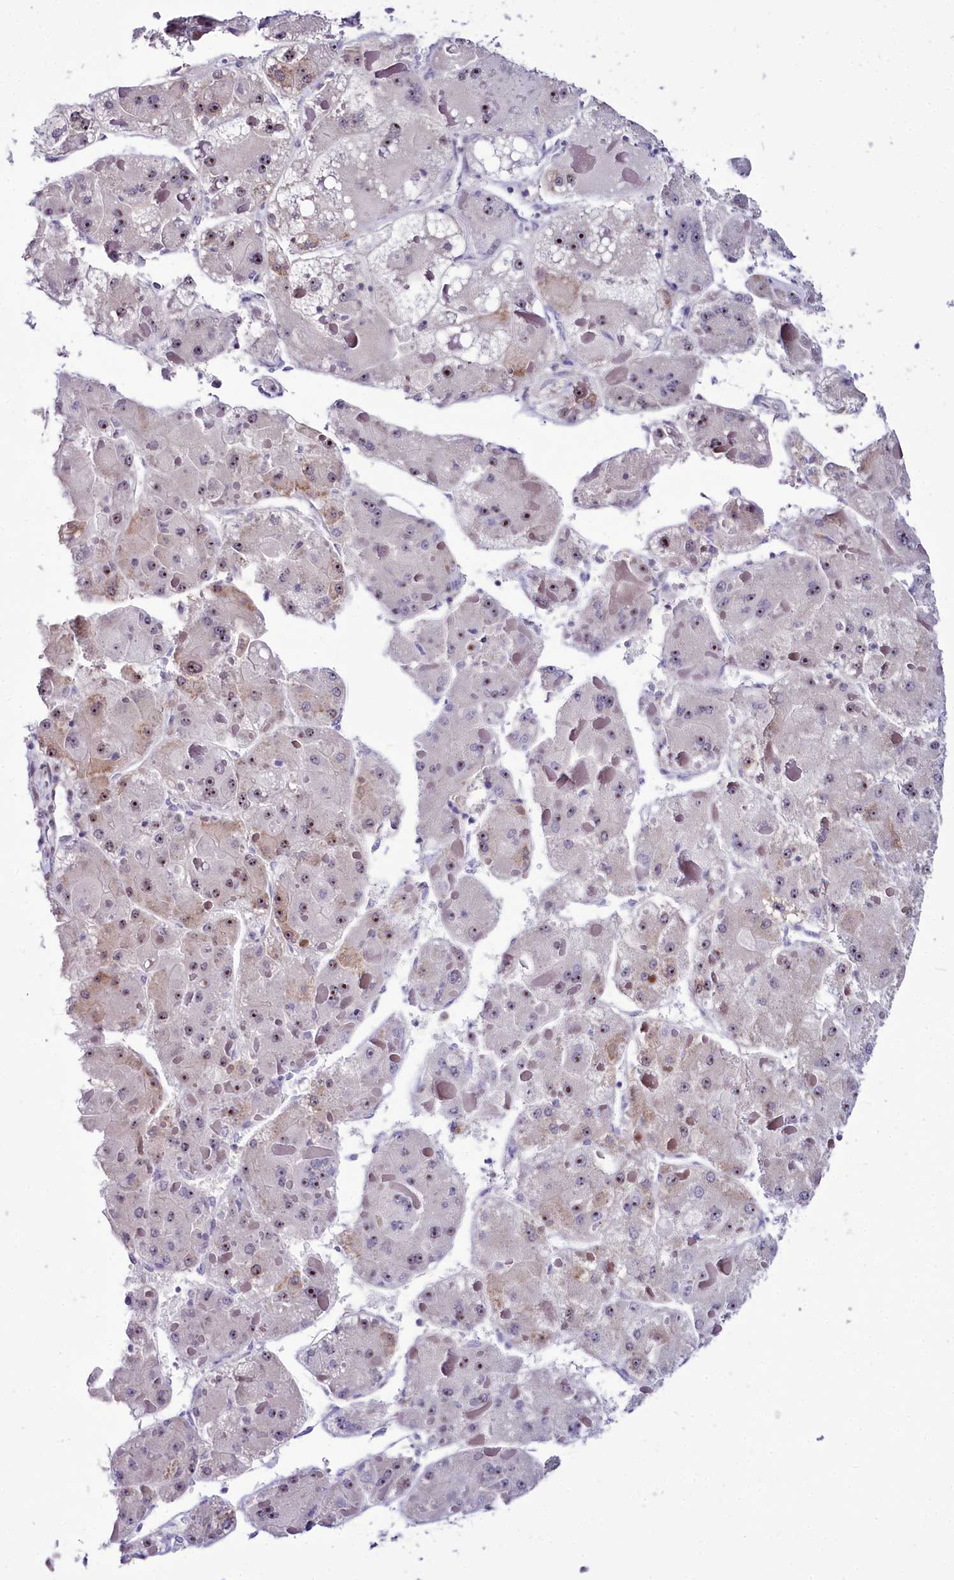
{"staining": {"intensity": "moderate", "quantity": "25%-75%", "location": "cytoplasmic/membranous,nuclear"}, "tissue": "liver cancer", "cell_type": "Tumor cells", "image_type": "cancer", "snomed": [{"axis": "morphology", "description": "Carcinoma, Hepatocellular, NOS"}, {"axis": "topography", "description": "Liver"}], "caption": "DAB immunohistochemical staining of liver cancer reveals moderate cytoplasmic/membranous and nuclear protein expression in approximately 25%-75% of tumor cells. (IHC, brightfield microscopy, high magnification).", "gene": "TCOF1", "patient": {"sex": "female", "age": 73}}